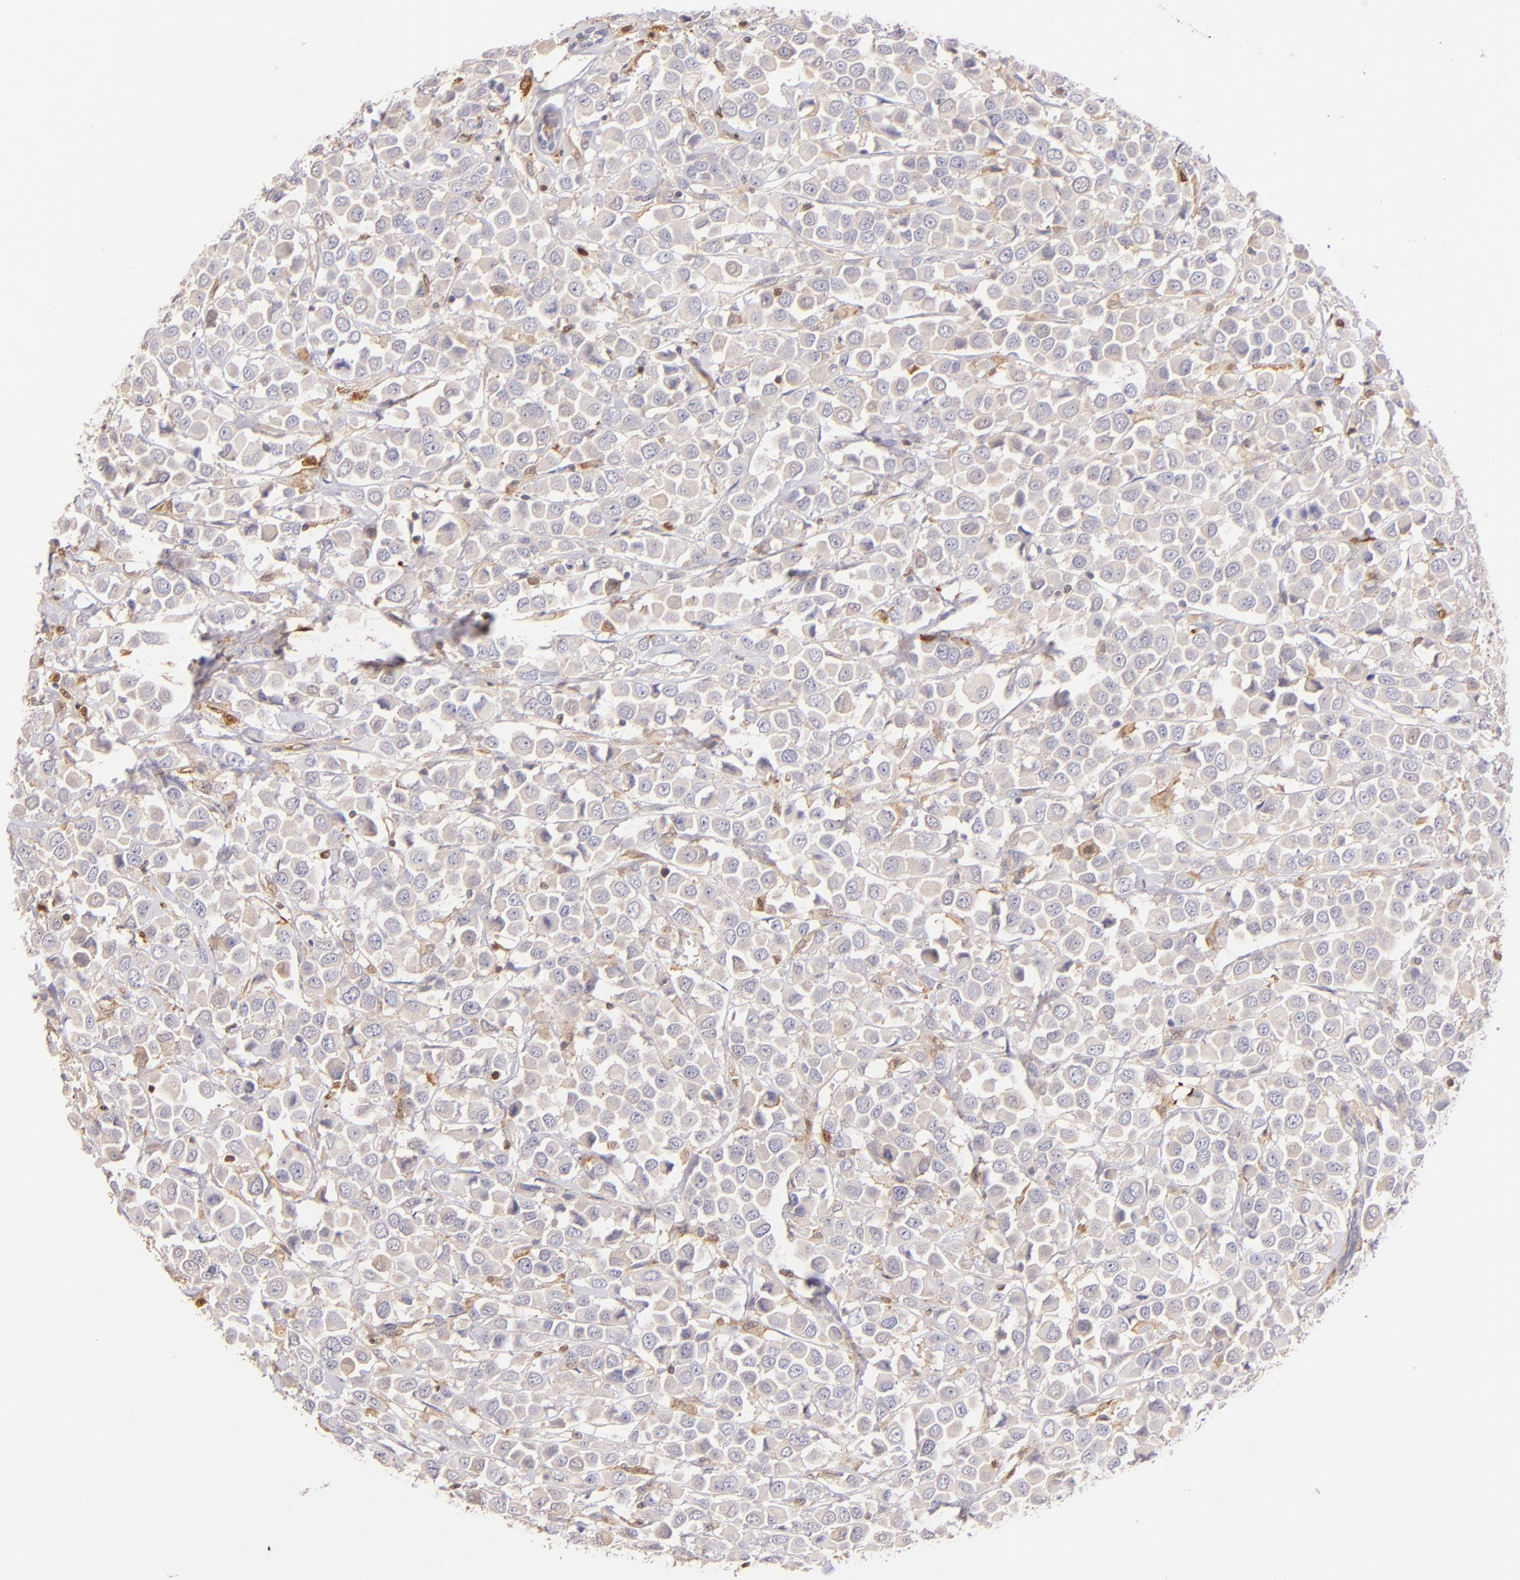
{"staining": {"intensity": "moderate", "quantity": ">75%", "location": "cytoplasmic/membranous"}, "tissue": "breast cancer", "cell_type": "Tumor cells", "image_type": "cancer", "snomed": [{"axis": "morphology", "description": "Duct carcinoma"}, {"axis": "topography", "description": "Breast"}], "caption": "Immunohistochemical staining of breast cancer demonstrates medium levels of moderate cytoplasmic/membranous protein positivity in about >75% of tumor cells. (brown staining indicates protein expression, while blue staining denotes nuclei).", "gene": "BTK", "patient": {"sex": "female", "age": 61}}